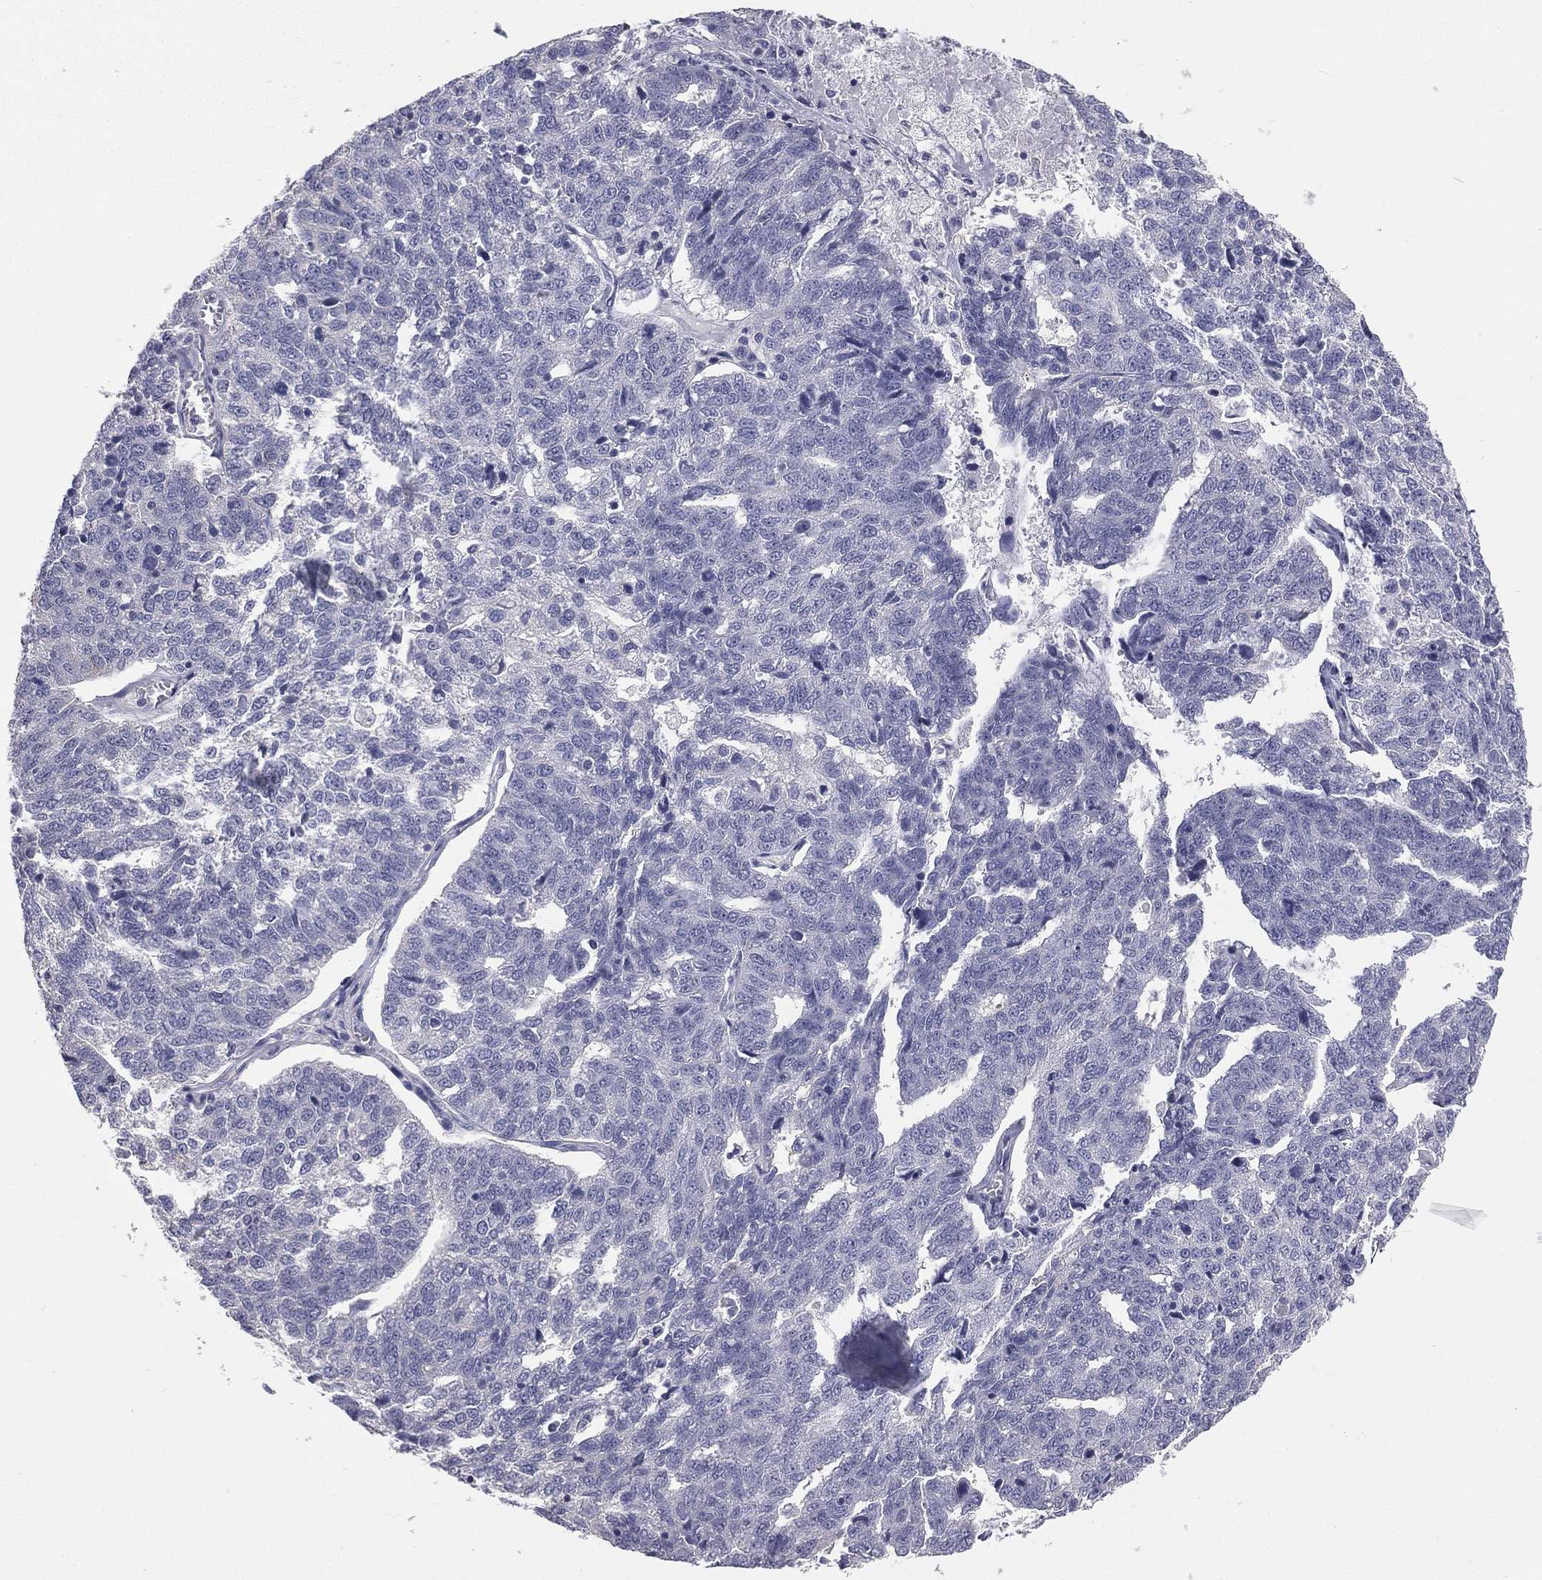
{"staining": {"intensity": "negative", "quantity": "none", "location": "none"}, "tissue": "ovarian cancer", "cell_type": "Tumor cells", "image_type": "cancer", "snomed": [{"axis": "morphology", "description": "Cystadenocarcinoma, serous, NOS"}, {"axis": "topography", "description": "Ovary"}], "caption": "The image displays no significant expression in tumor cells of ovarian cancer.", "gene": "MUC13", "patient": {"sex": "female", "age": 71}}